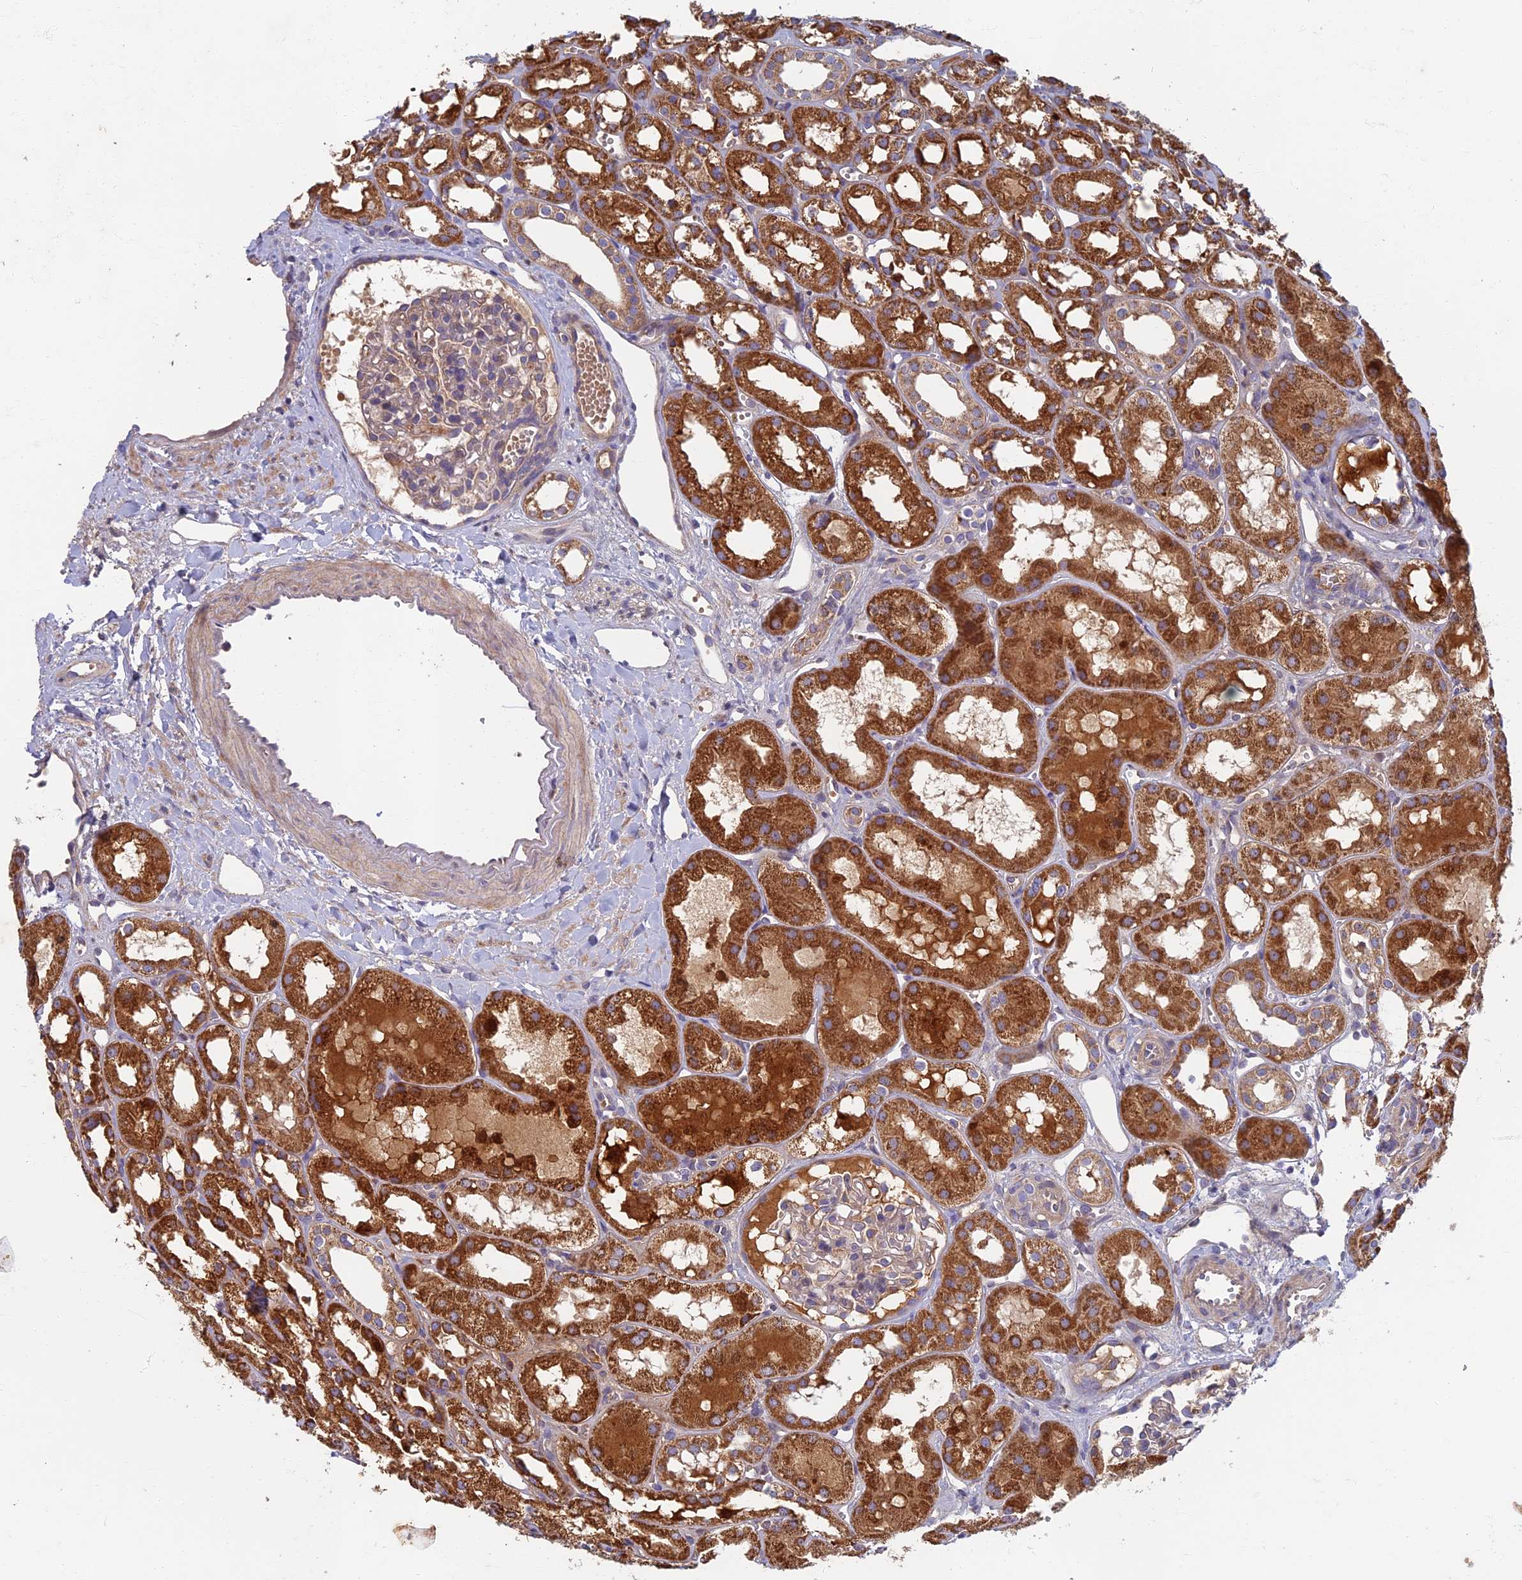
{"staining": {"intensity": "weak", "quantity": "<25%", "location": "cytoplasmic/membranous"}, "tissue": "kidney", "cell_type": "Cells in glomeruli", "image_type": "normal", "snomed": [{"axis": "morphology", "description": "Normal tissue, NOS"}, {"axis": "topography", "description": "Kidney"}], "caption": "Human kidney stained for a protein using IHC displays no positivity in cells in glomeruli.", "gene": "SOGA1", "patient": {"sex": "male", "age": 16}}